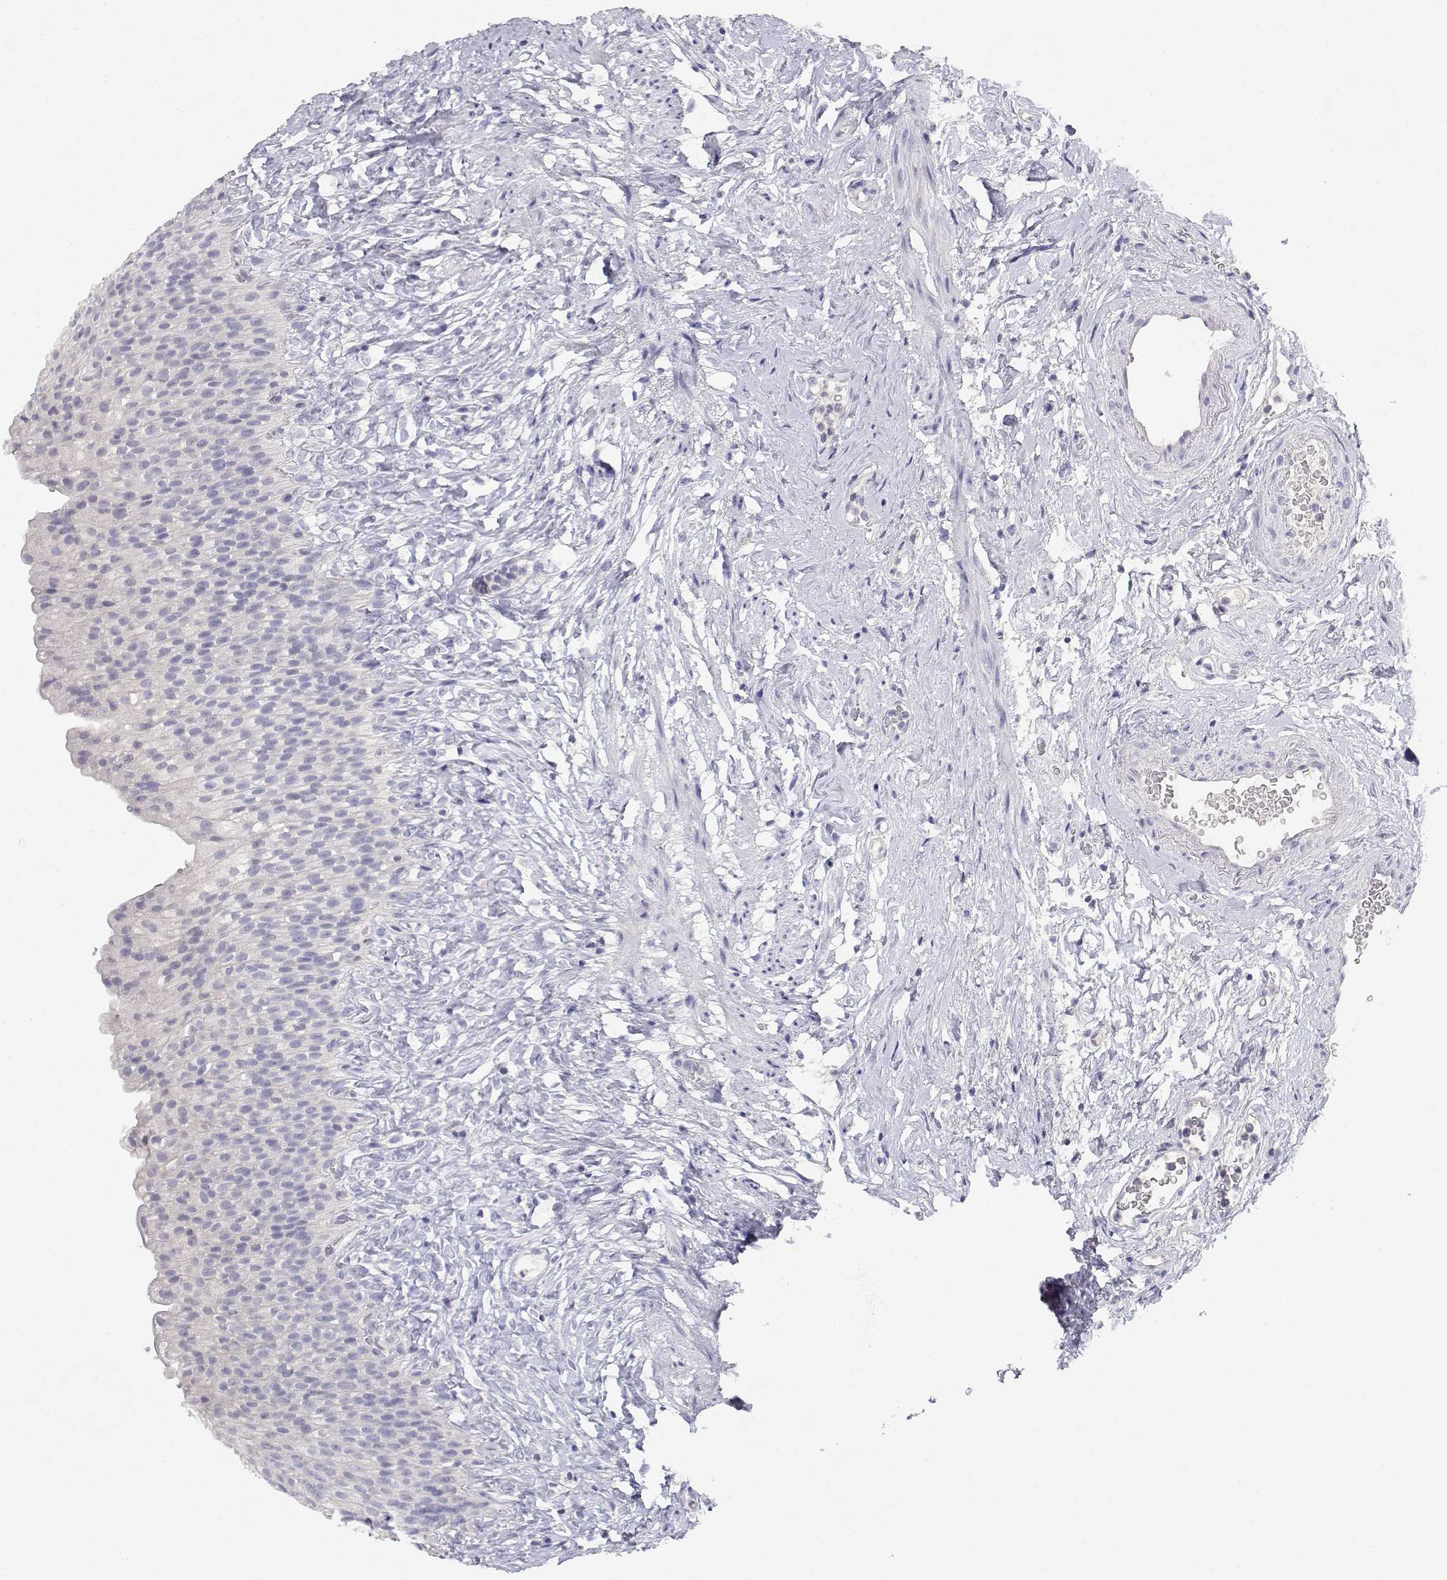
{"staining": {"intensity": "negative", "quantity": "none", "location": "none"}, "tissue": "urinary bladder", "cell_type": "Urothelial cells", "image_type": "normal", "snomed": [{"axis": "morphology", "description": "Normal tissue, NOS"}, {"axis": "topography", "description": "Urinary bladder"}], "caption": "An image of human urinary bladder is negative for staining in urothelial cells. (DAB IHC visualized using brightfield microscopy, high magnification).", "gene": "ADA", "patient": {"sex": "male", "age": 76}}